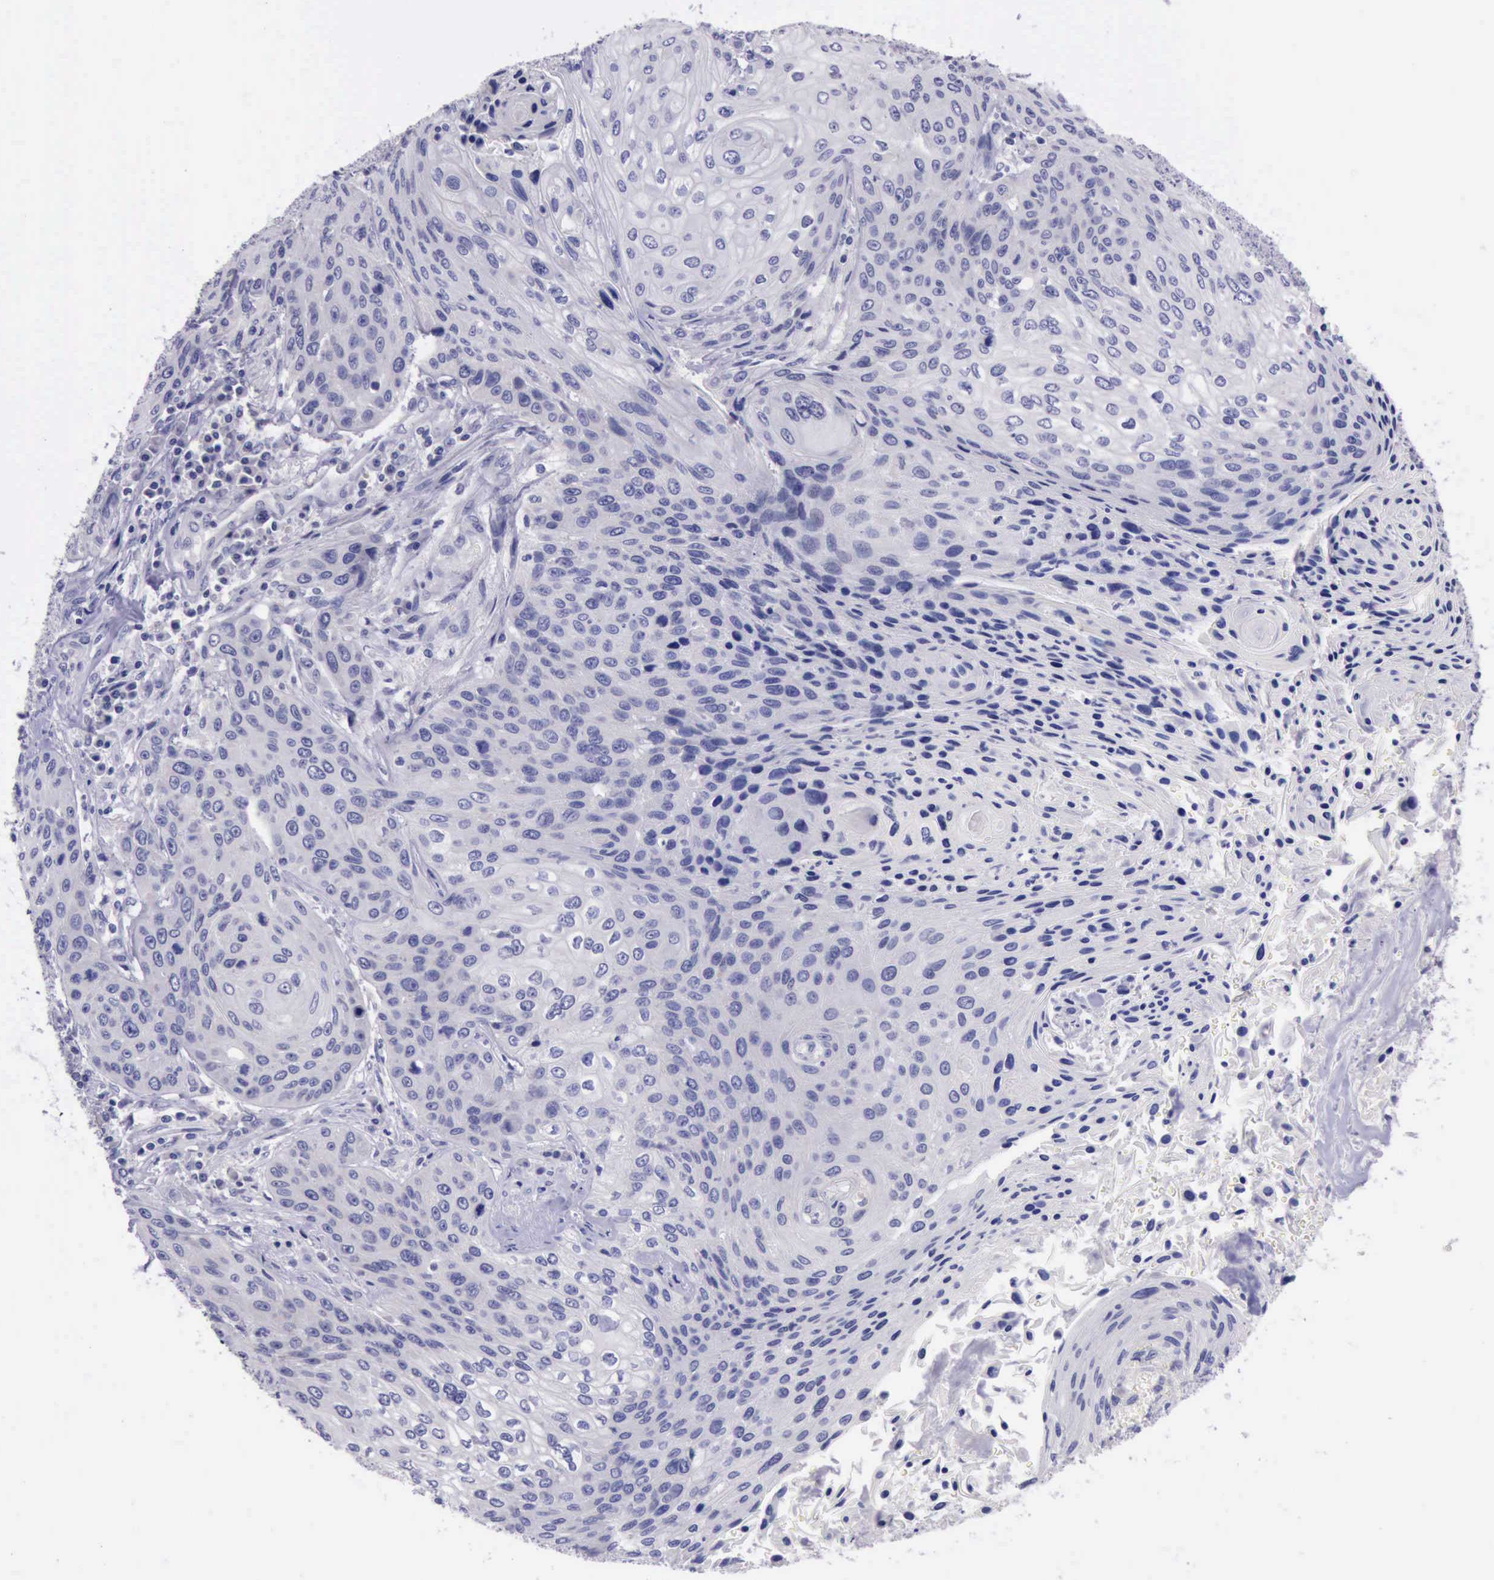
{"staining": {"intensity": "negative", "quantity": "none", "location": "none"}, "tissue": "cervical cancer", "cell_type": "Tumor cells", "image_type": "cancer", "snomed": [{"axis": "morphology", "description": "Squamous cell carcinoma, NOS"}, {"axis": "topography", "description": "Cervix"}], "caption": "Immunohistochemical staining of human cervical squamous cell carcinoma exhibits no significant expression in tumor cells. (DAB (3,3'-diaminobenzidine) IHC, high magnification).", "gene": "LRFN5", "patient": {"sex": "female", "age": 32}}